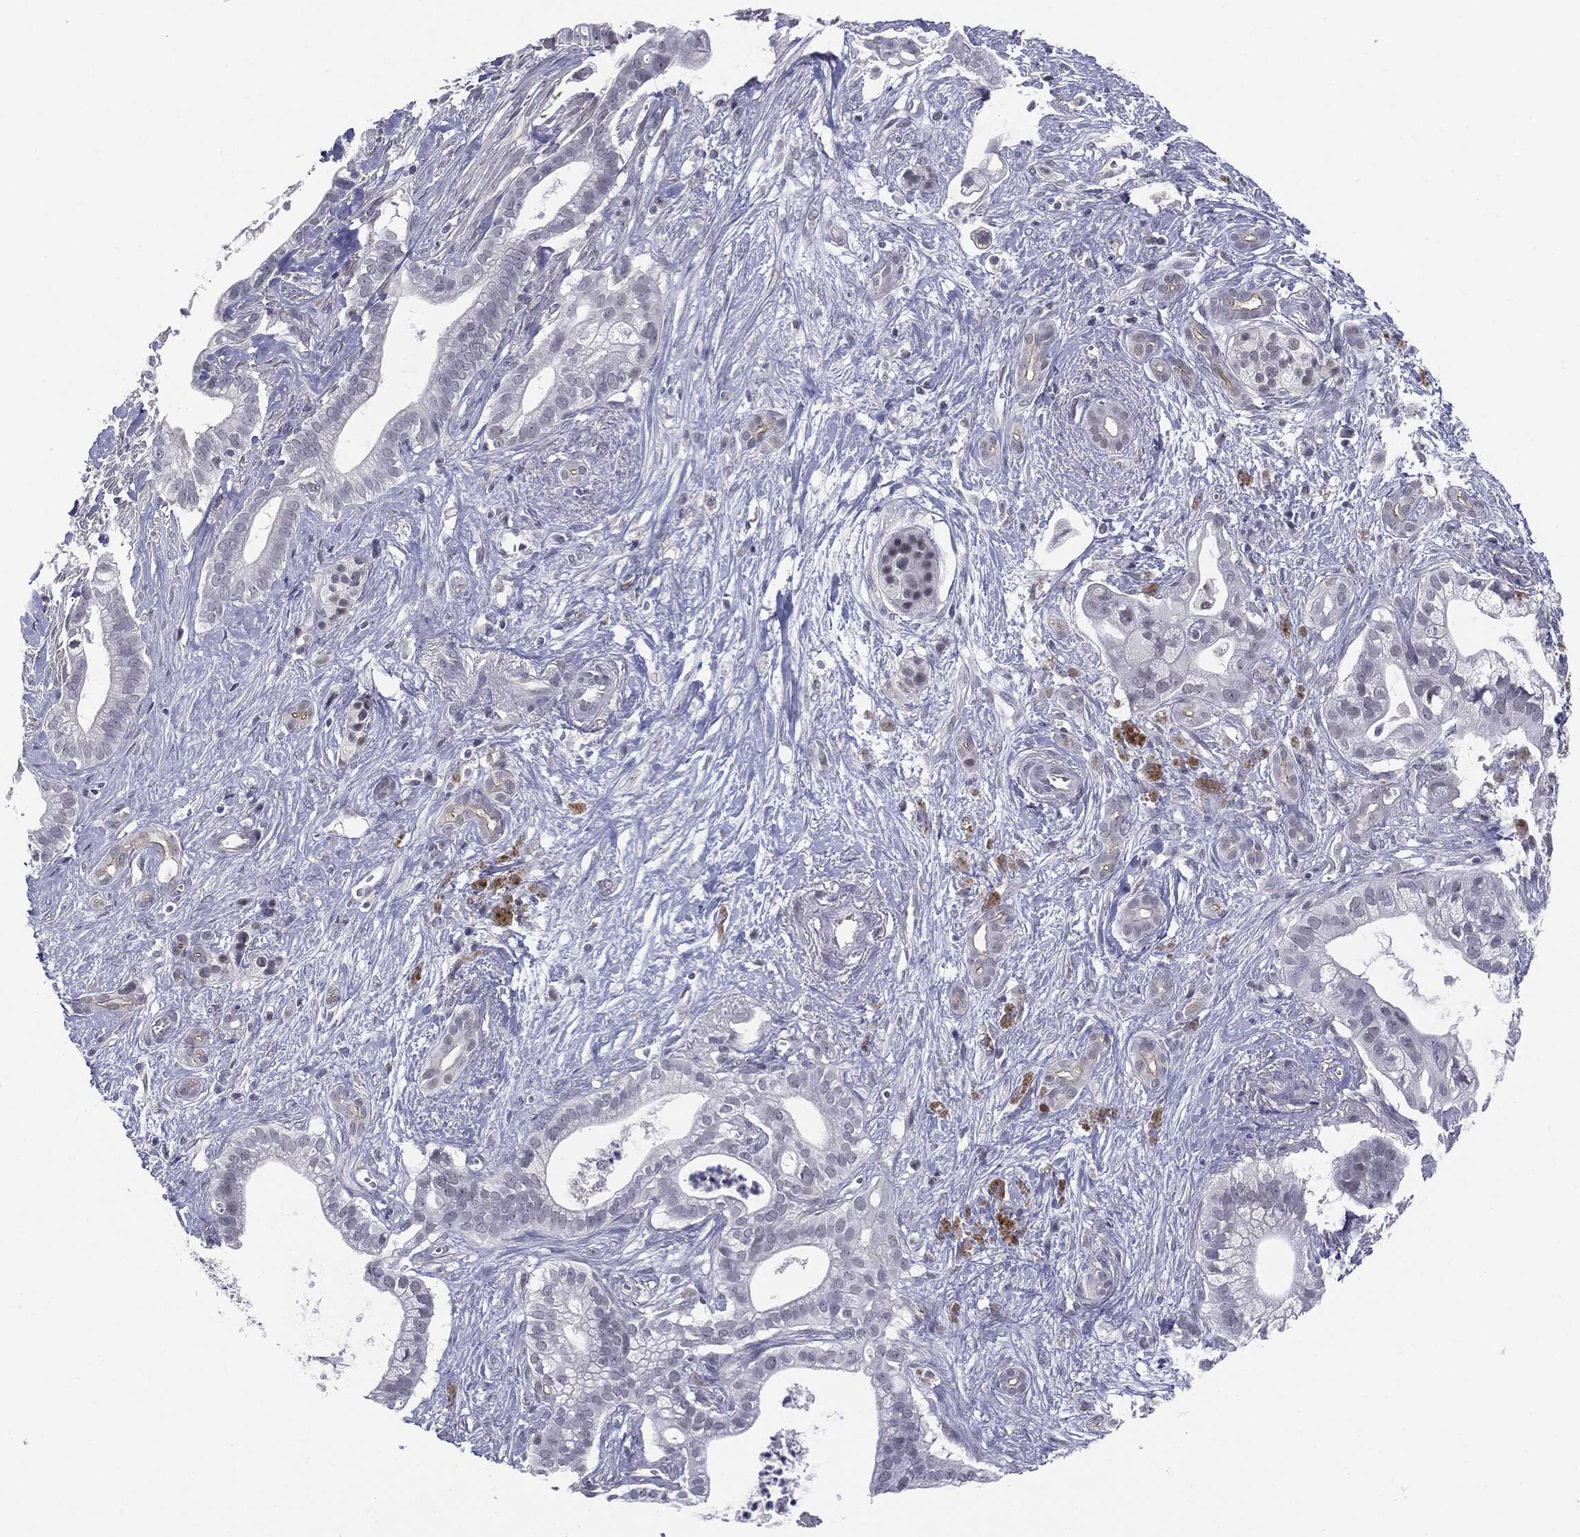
{"staining": {"intensity": "negative", "quantity": "none", "location": "none"}, "tissue": "pancreatic cancer", "cell_type": "Tumor cells", "image_type": "cancer", "snomed": [{"axis": "morphology", "description": "Adenocarcinoma, NOS"}, {"axis": "topography", "description": "Pancreas"}], "caption": "Tumor cells show no significant protein staining in adenocarcinoma (pancreatic).", "gene": "SLC5A5", "patient": {"sex": "male", "age": 61}}